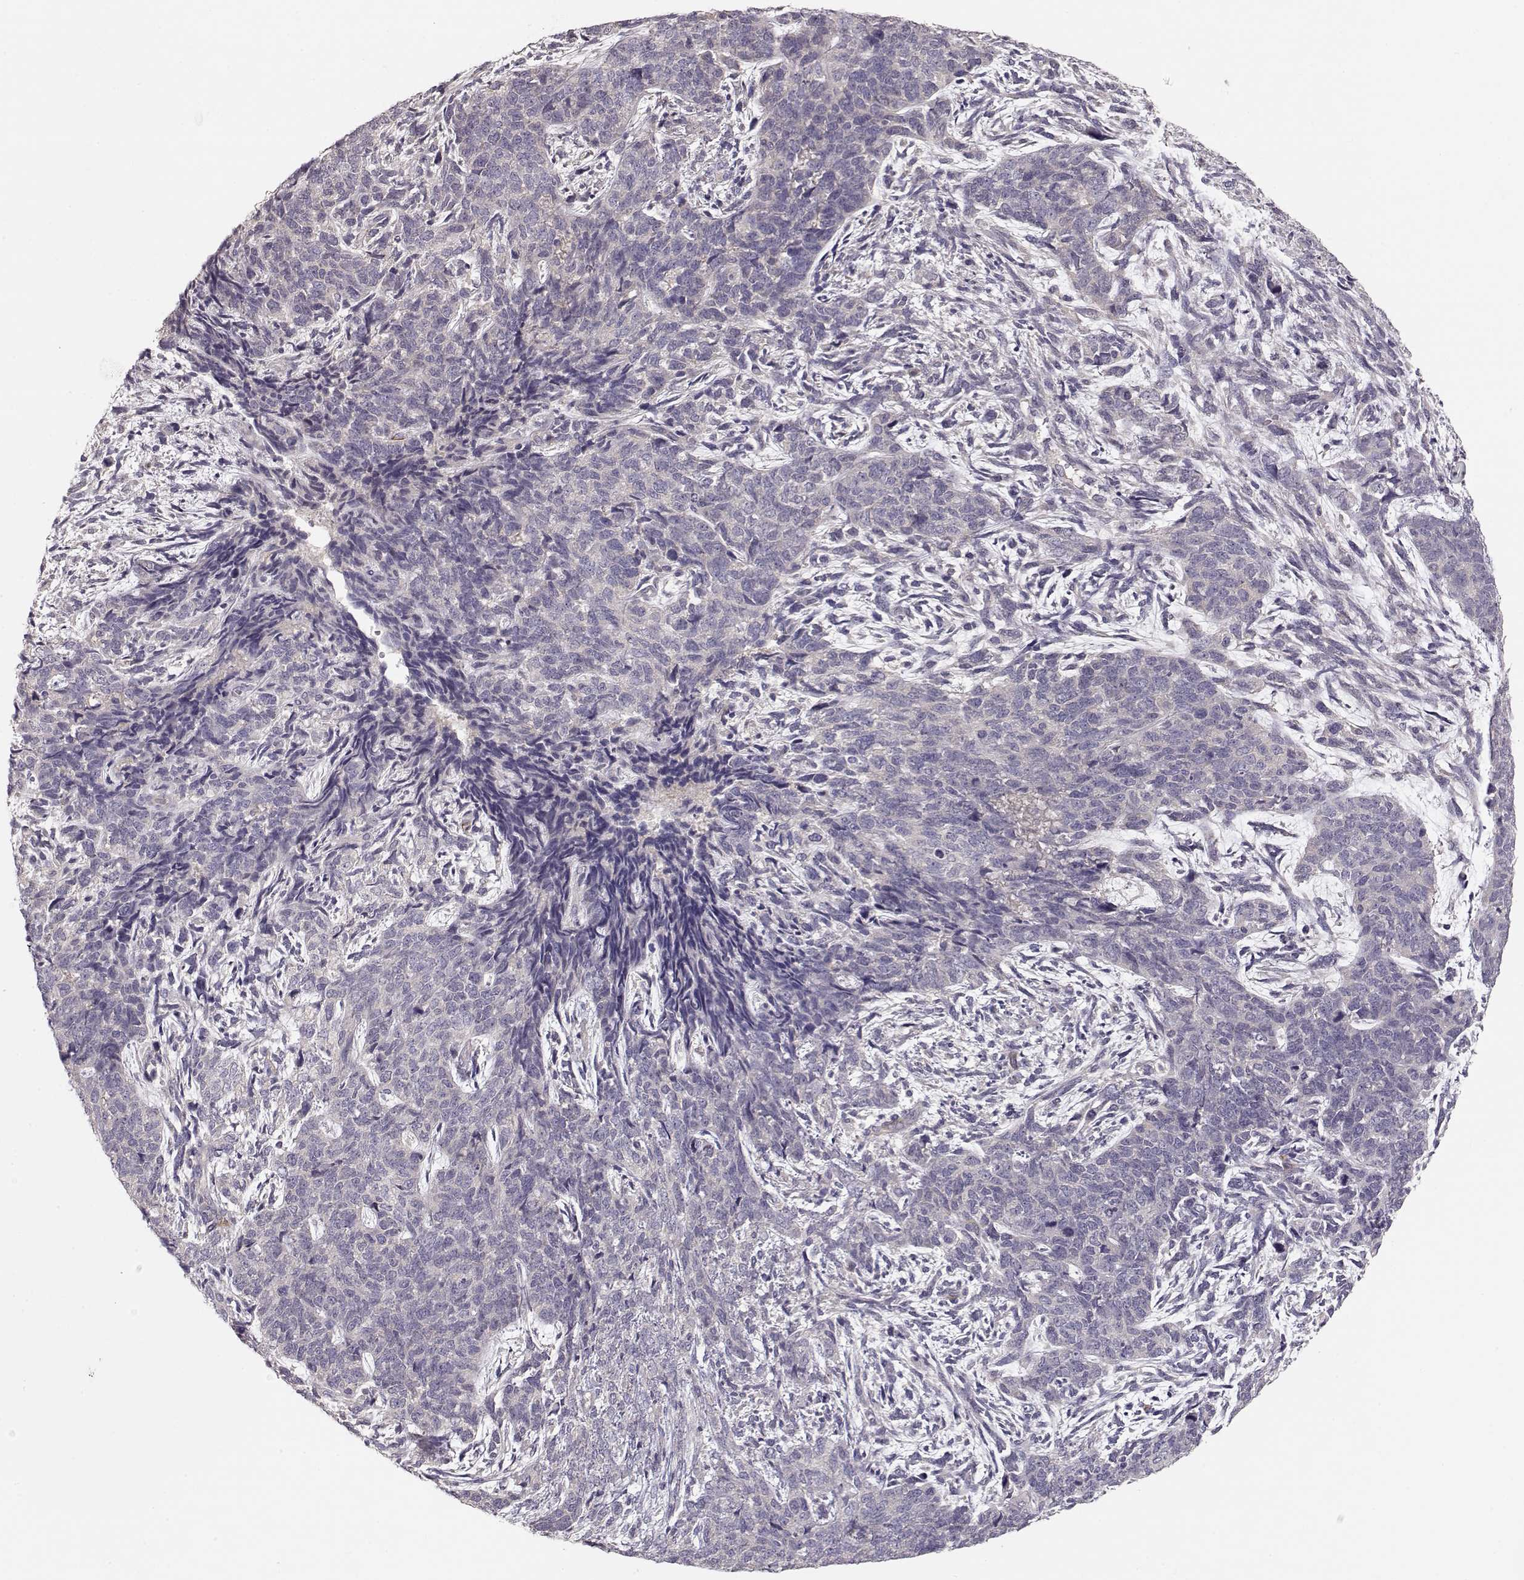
{"staining": {"intensity": "negative", "quantity": "none", "location": "none"}, "tissue": "cervical cancer", "cell_type": "Tumor cells", "image_type": "cancer", "snomed": [{"axis": "morphology", "description": "Squamous cell carcinoma, NOS"}, {"axis": "topography", "description": "Cervix"}], "caption": "Image shows no protein staining in tumor cells of cervical squamous cell carcinoma tissue.", "gene": "ARHGAP8", "patient": {"sex": "female", "age": 63}}